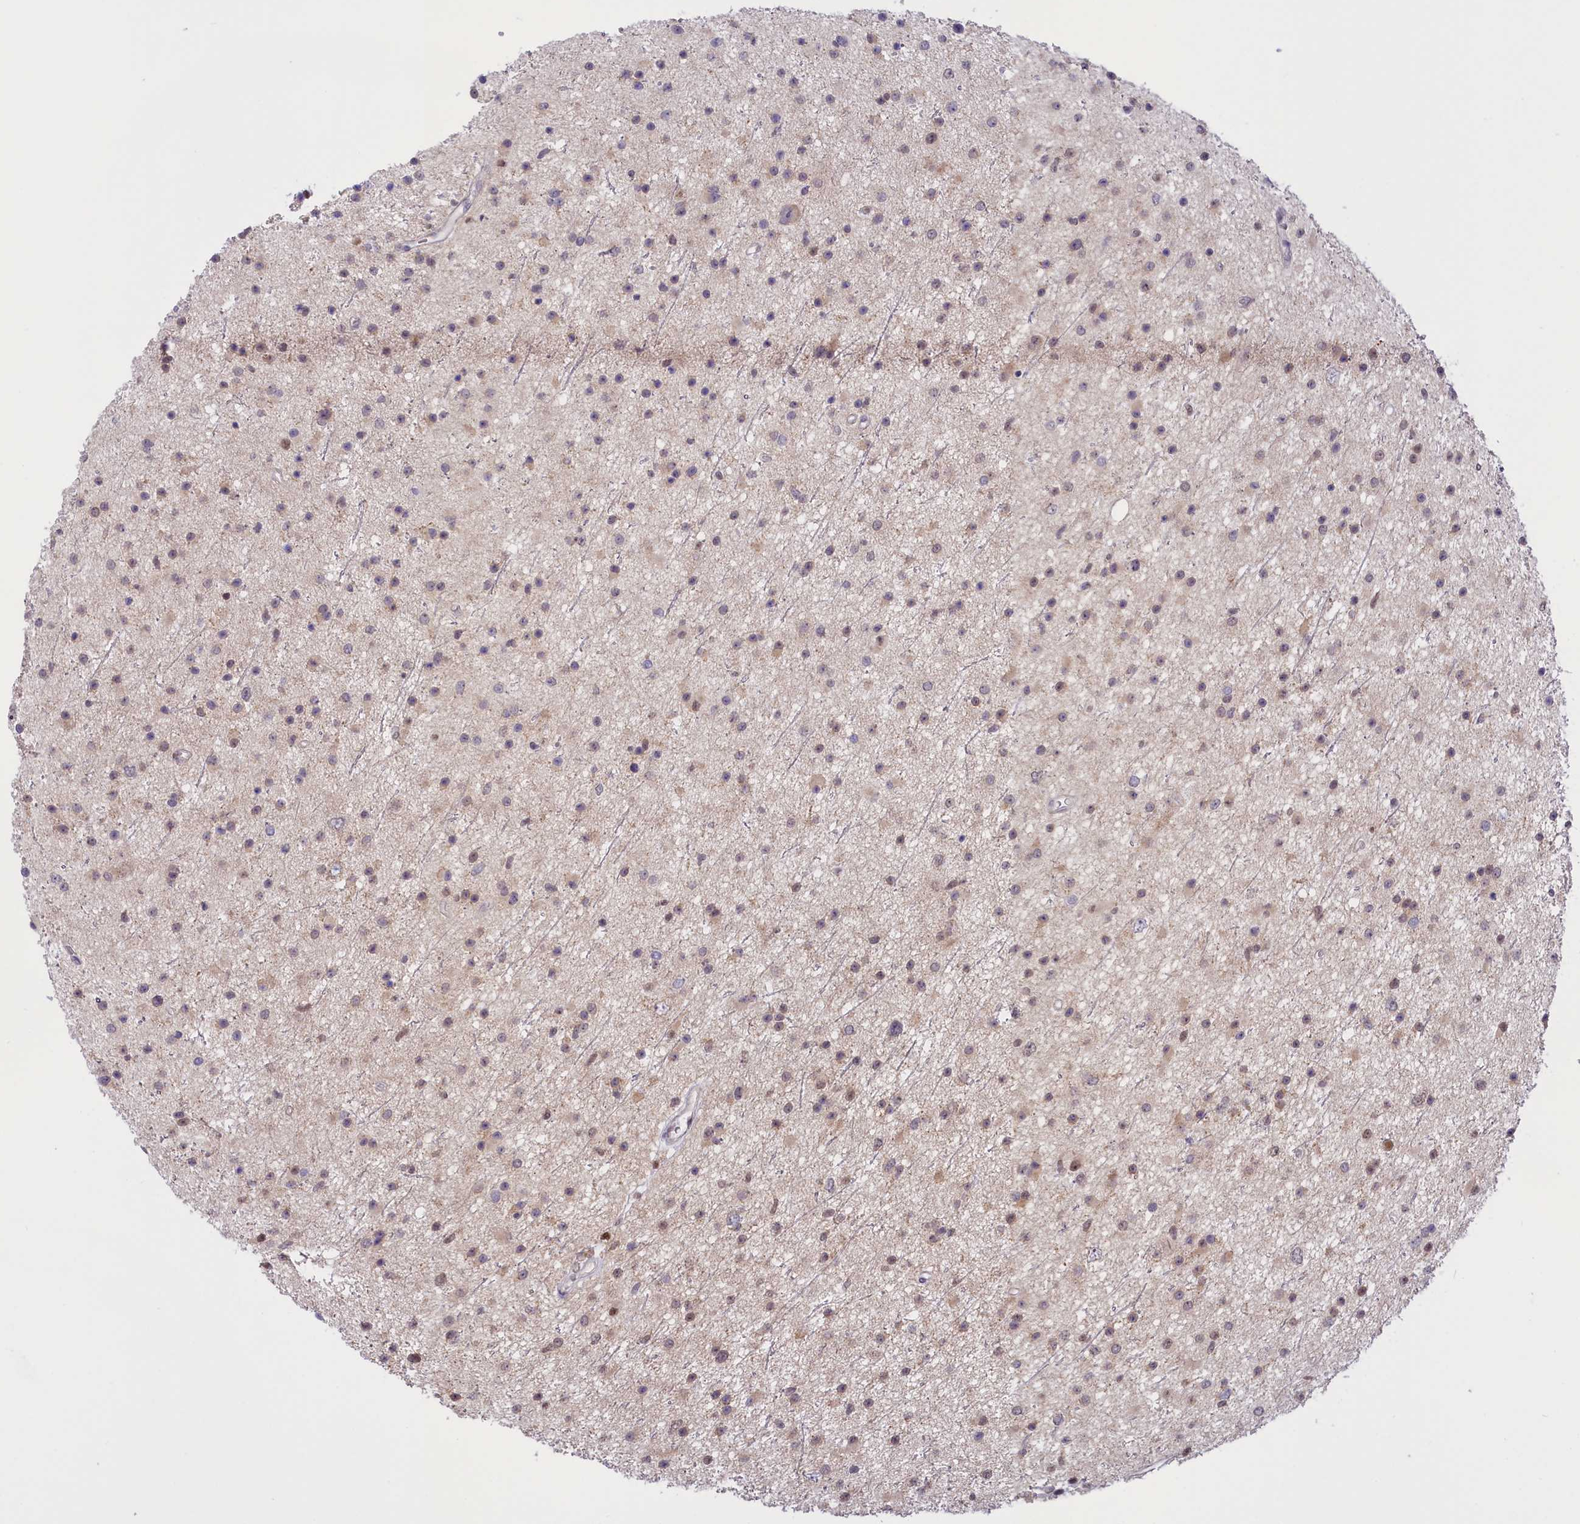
{"staining": {"intensity": "weak", "quantity": "25%-75%", "location": "nuclear"}, "tissue": "glioma", "cell_type": "Tumor cells", "image_type": "cancer", "snomed": [{"axis": "morphology", "description": "Glioma, malignant, Low grade"}, {"axis": "topography", "description": "Cerebral cortex"}], "caption": "Low-grade glioma (malignant) stained with a protein marker displays weak staining in tumor cells.", "gene": "IZUMO2", "patient": {"sex": "female", "age": 39}}